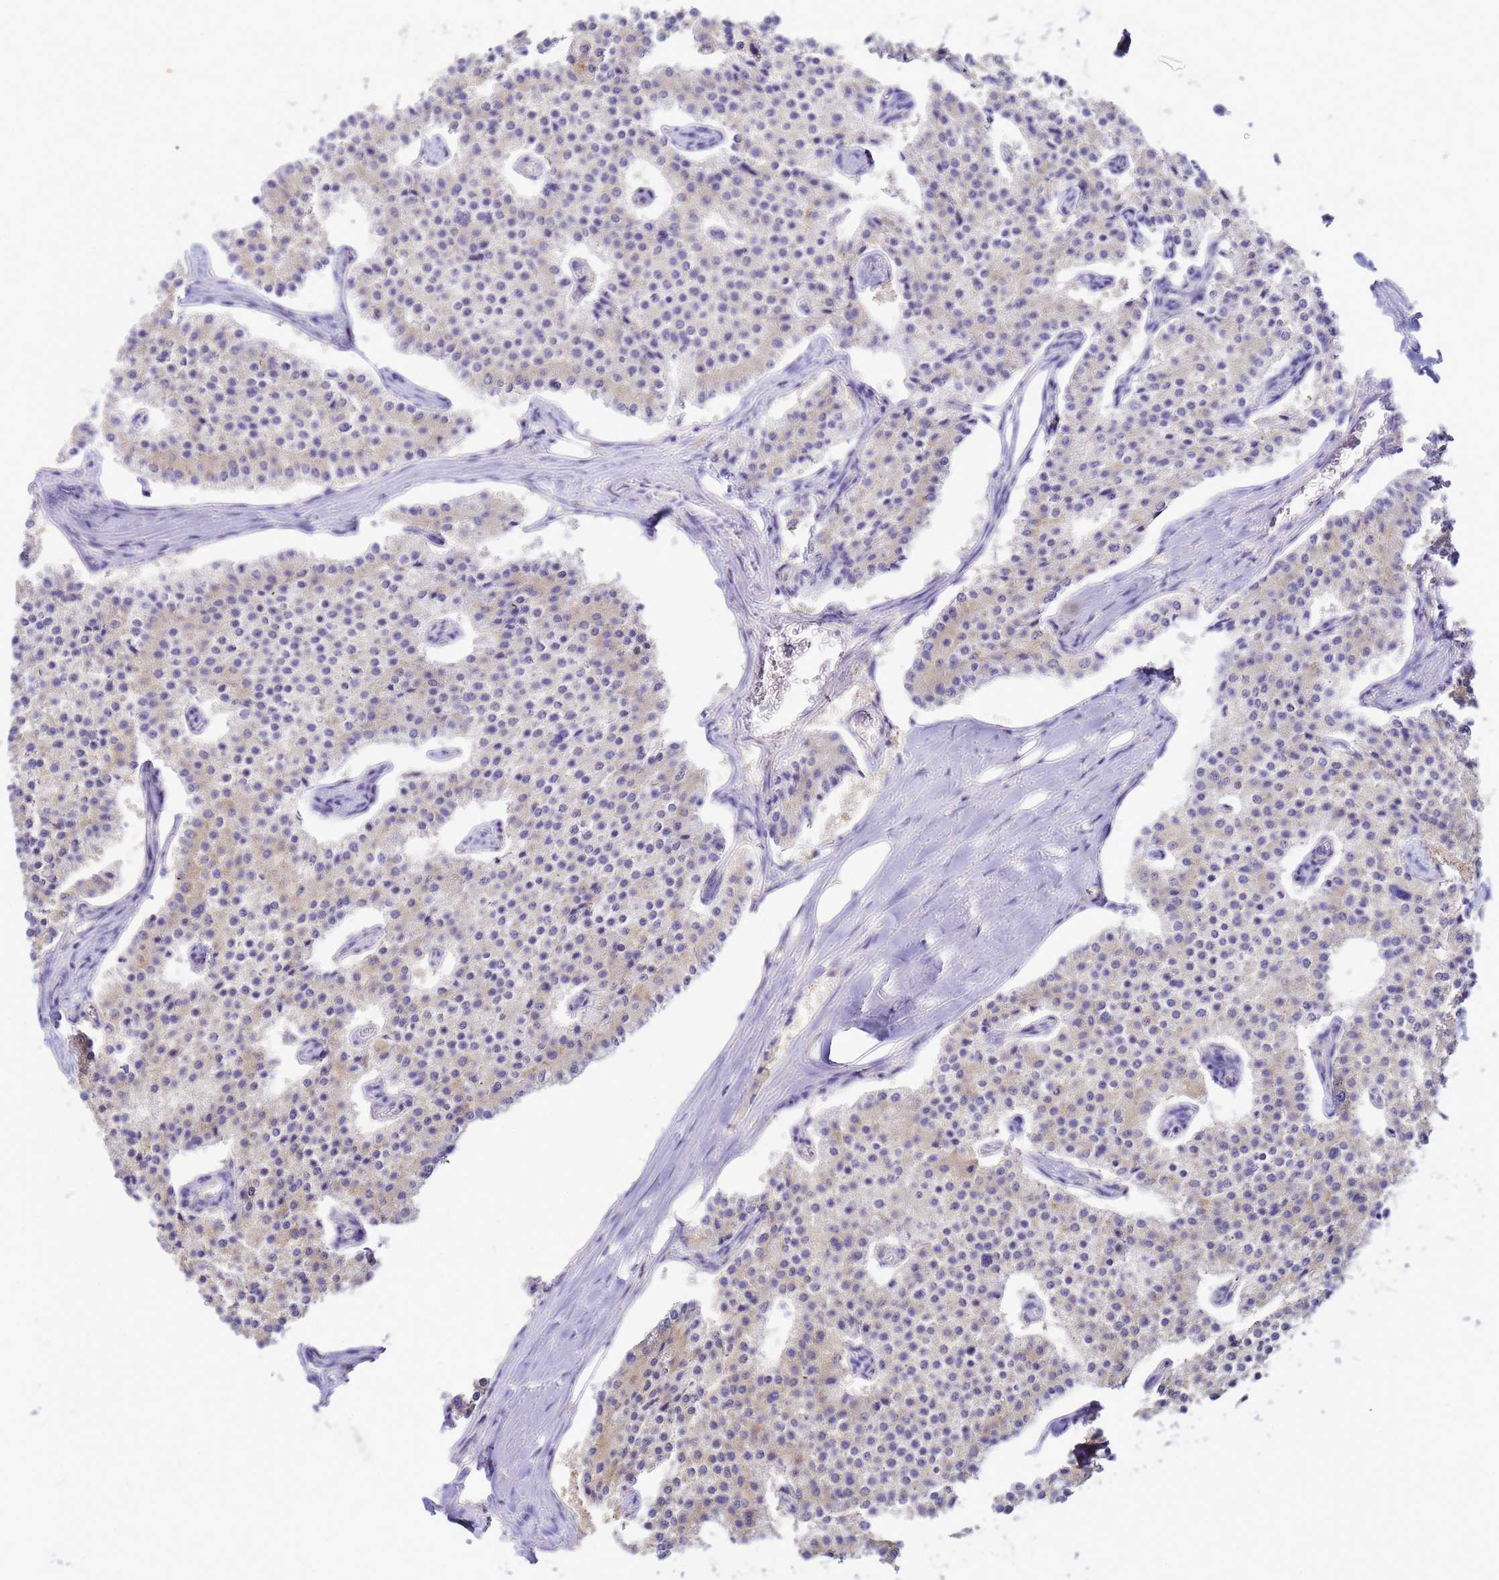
{"staining": {"intensity": "negative", "quantity": "none", "location": "none"}, "tissue": "carcinoid", "cell_type": "Tumor cells", "image_type": "cancer", "snomed": [{"axis": "morphology", "description": "Carcinoid, malignant, NOS"}, {"axis": "topography", "description": "Colon"}], "caption": "A histopathology image of human carcinoid (malignant) is negative for staining in tumor cells.", "gene": "NARS1", "patient": {"sex": "female", "age": 52}}